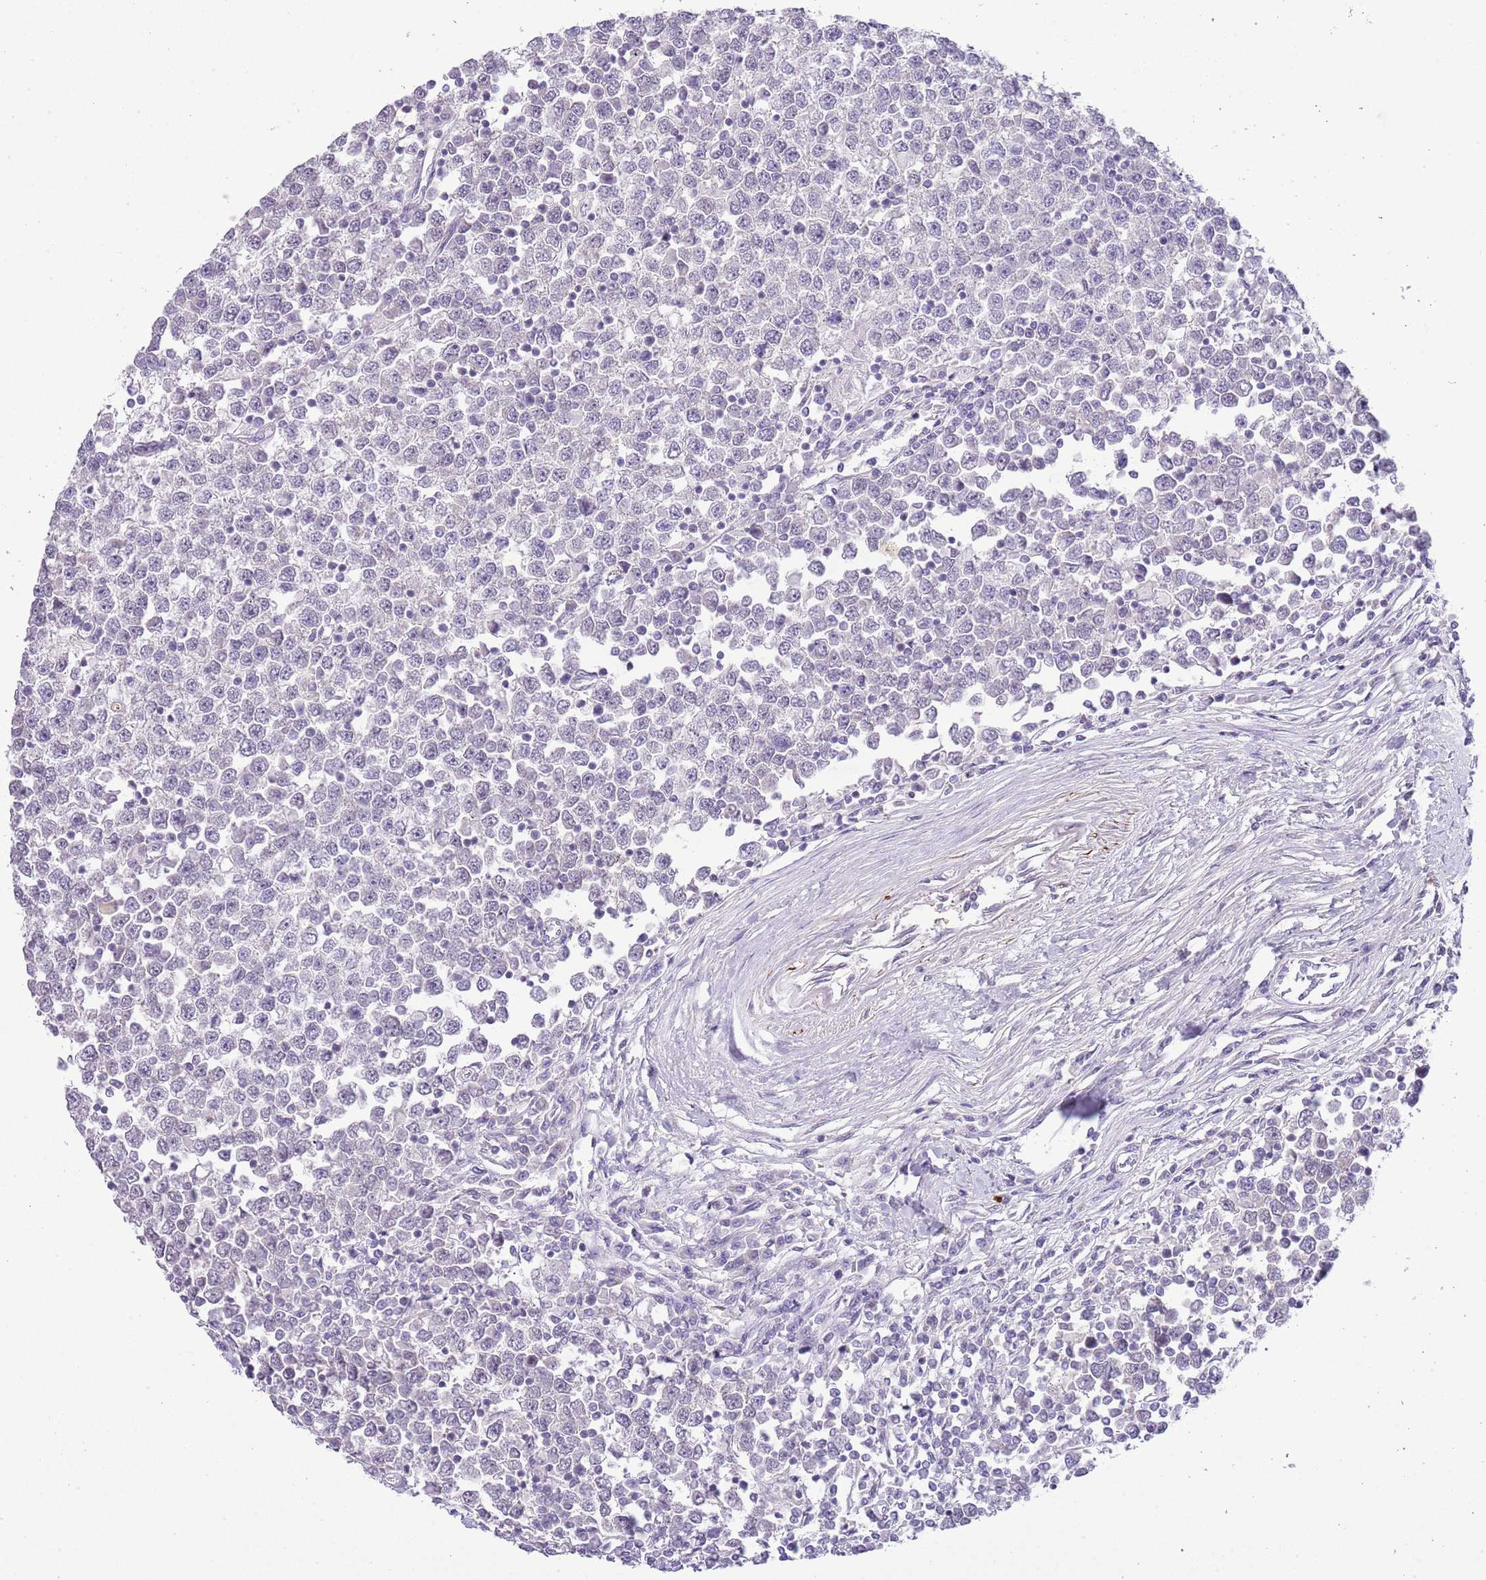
{"staining": {"intensity": "negative", "quantity": "none", "location": "none"}, "tissue": "testis cancer", "cell_type": "Tumor cells", "image_type": "cancer", "snomed": [{"axis": "morphology", "description": "Seminoma, NOS"}, {"axis": "topography", "description": "Testis"}], "caption": "There is no significant expression in tumor cells of testis cancer (seminoma).", "gene": "MIDN", "patient": {"sex": "male", "age": 65}}